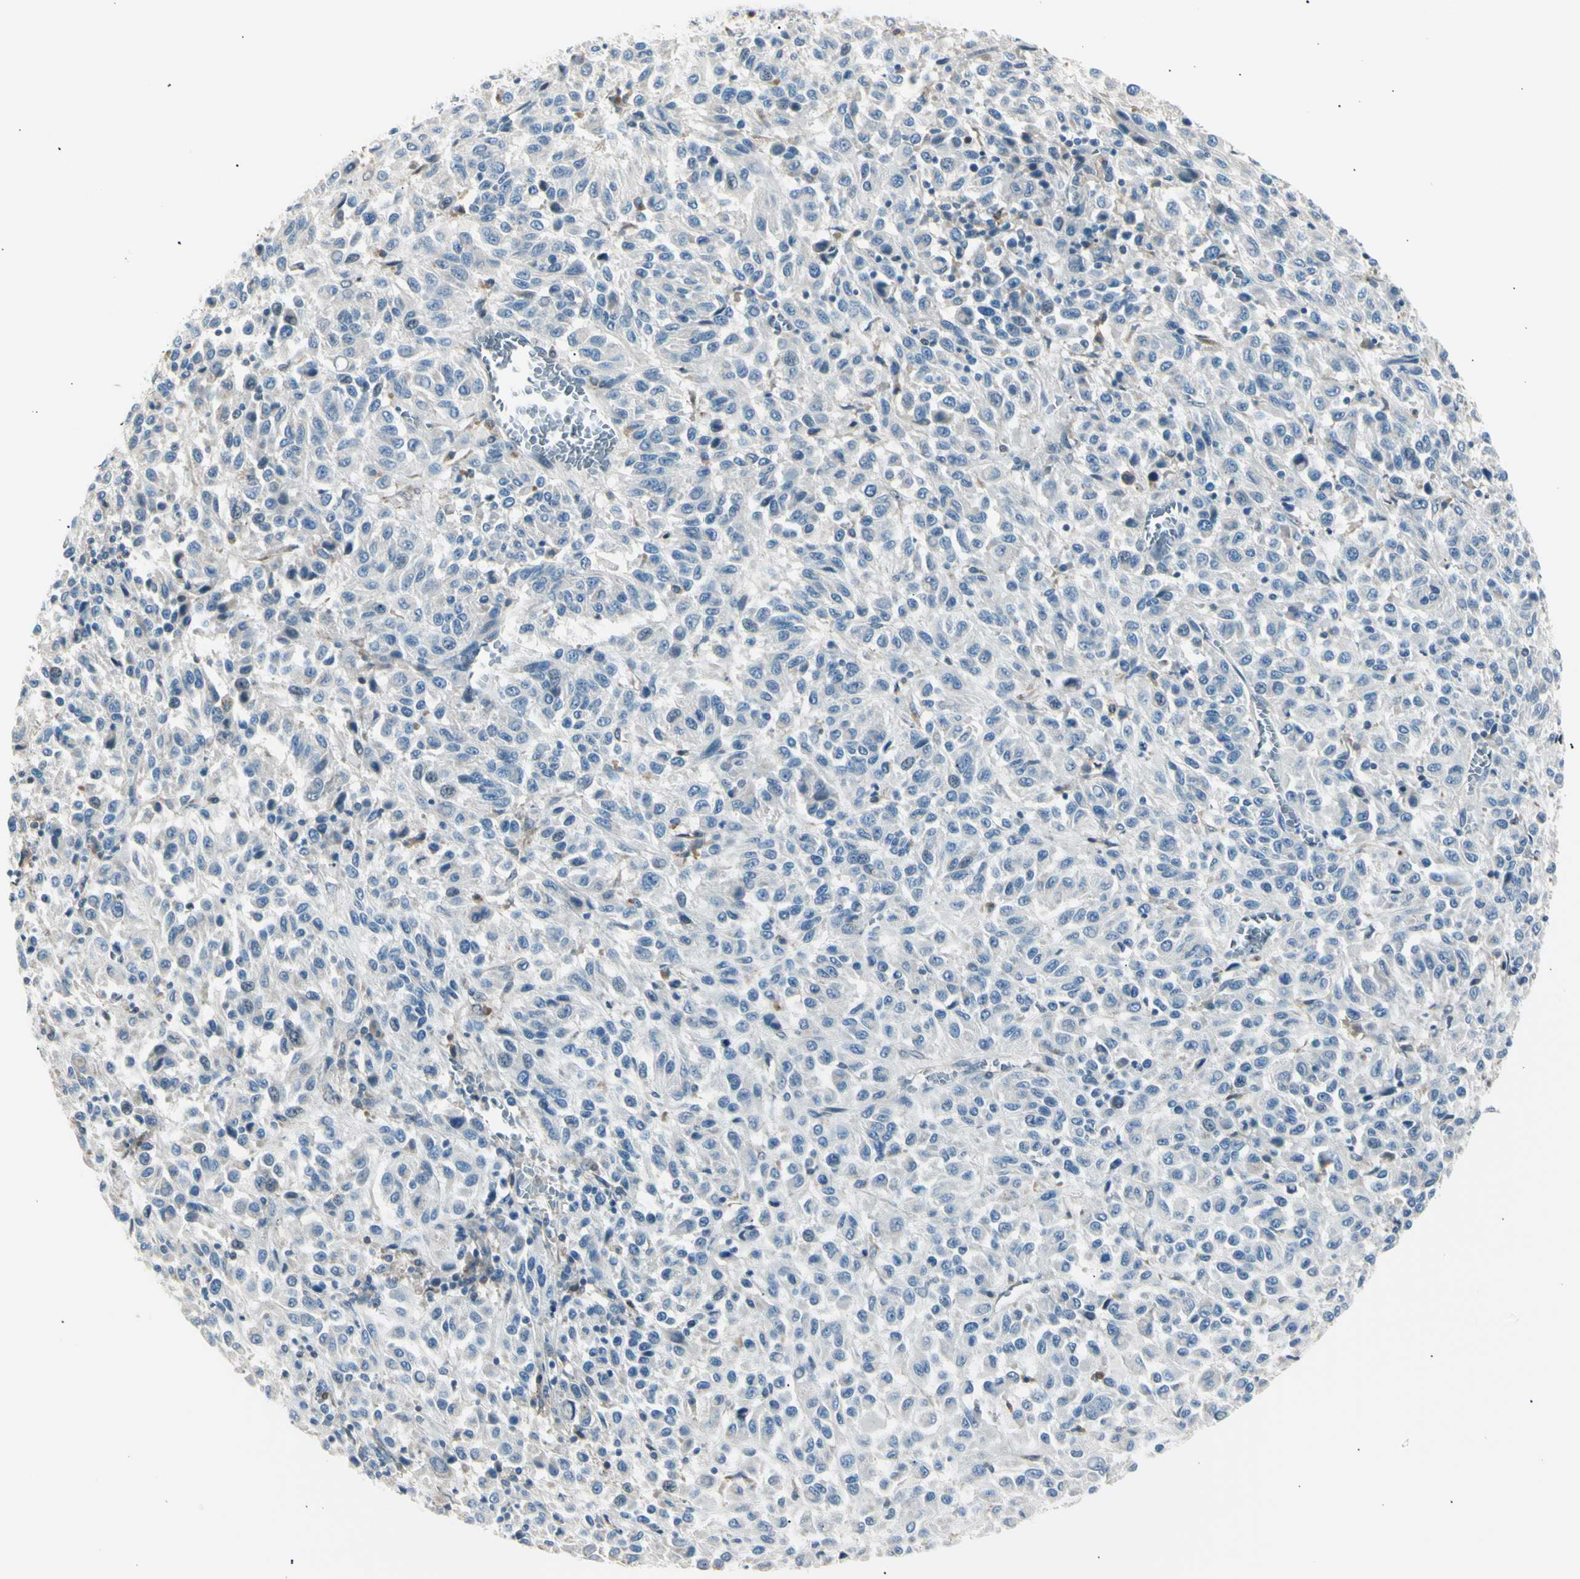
{"staining": {"intensity": "negative", "quantity": "none", "location": "none"}, "tissue": "melanoma", "cell_type": "Tumor cells", "image_type": "cancer", "snomed": [{"axis": "morphology", "description": "Malignant melanoma, Metastatic site"}, {"axis": "topography", "description": "Lung"}], "caption": "Immunohistochemistry of human malignant melanoma (metastatic site) shows no expression in tumor cells.", "gene": "LHPP", "patient": {"sex": "male", "age": 64}}